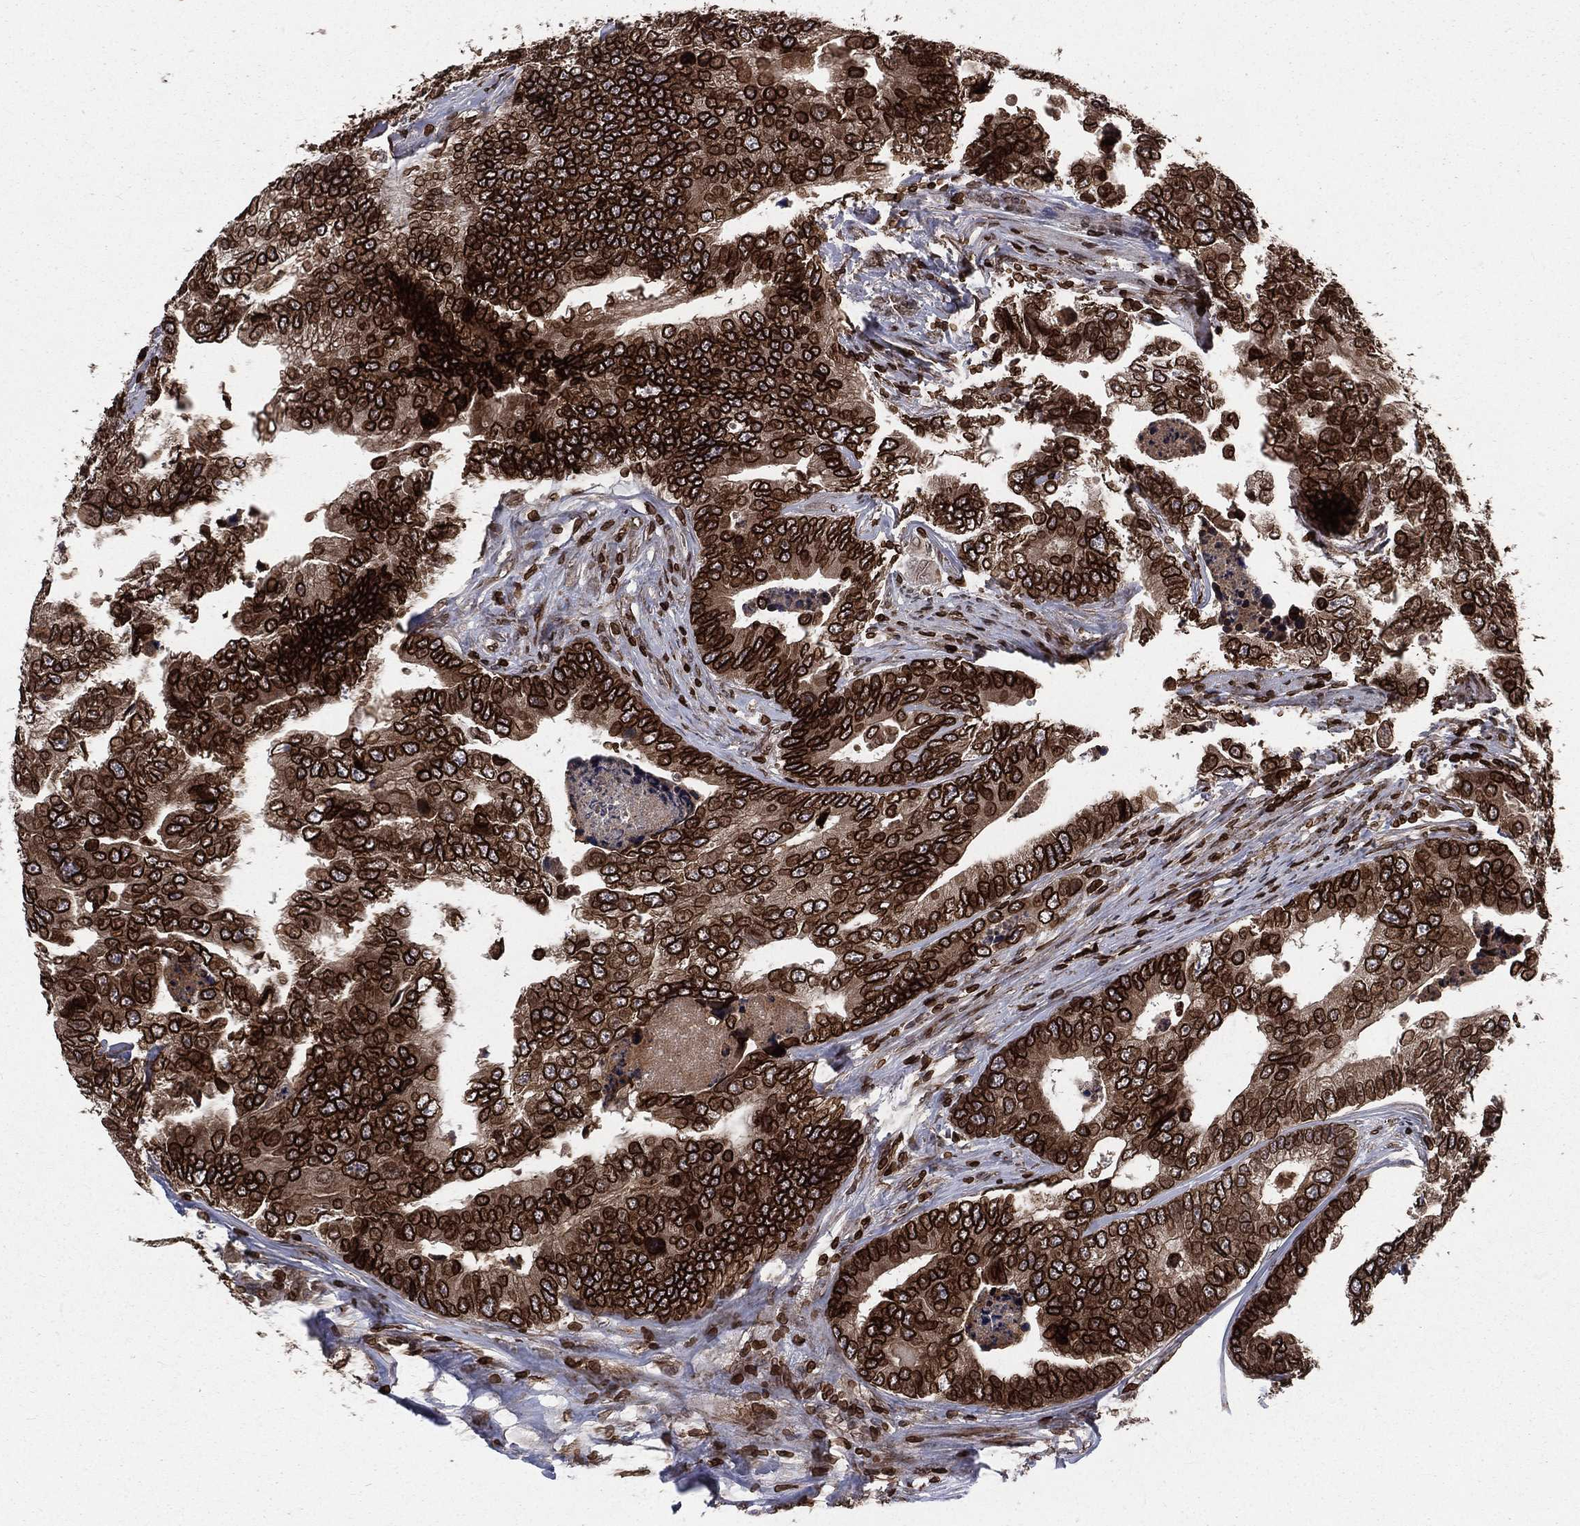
{"staining": {"intensity": "strong", "quantity": ">75%", "location": "cytoplasmic/membranous,nuclear"}, "tissue": "colorectal cancer", "cell_type": "Tumor cells", "image_type": "cancer", "snomed": [{"axis": "morphology", "description": "Adenocarcinoma, NOS"}, {"axis": "topography", "description": "Colon"}], "caption": "A brown stain highlights strong cytoplasmic/membranous and nuclear expression of a protein in colorectal cancer tumor cells.", "gene": "LBR", "patient": {"sex": "female", "age": 72}}